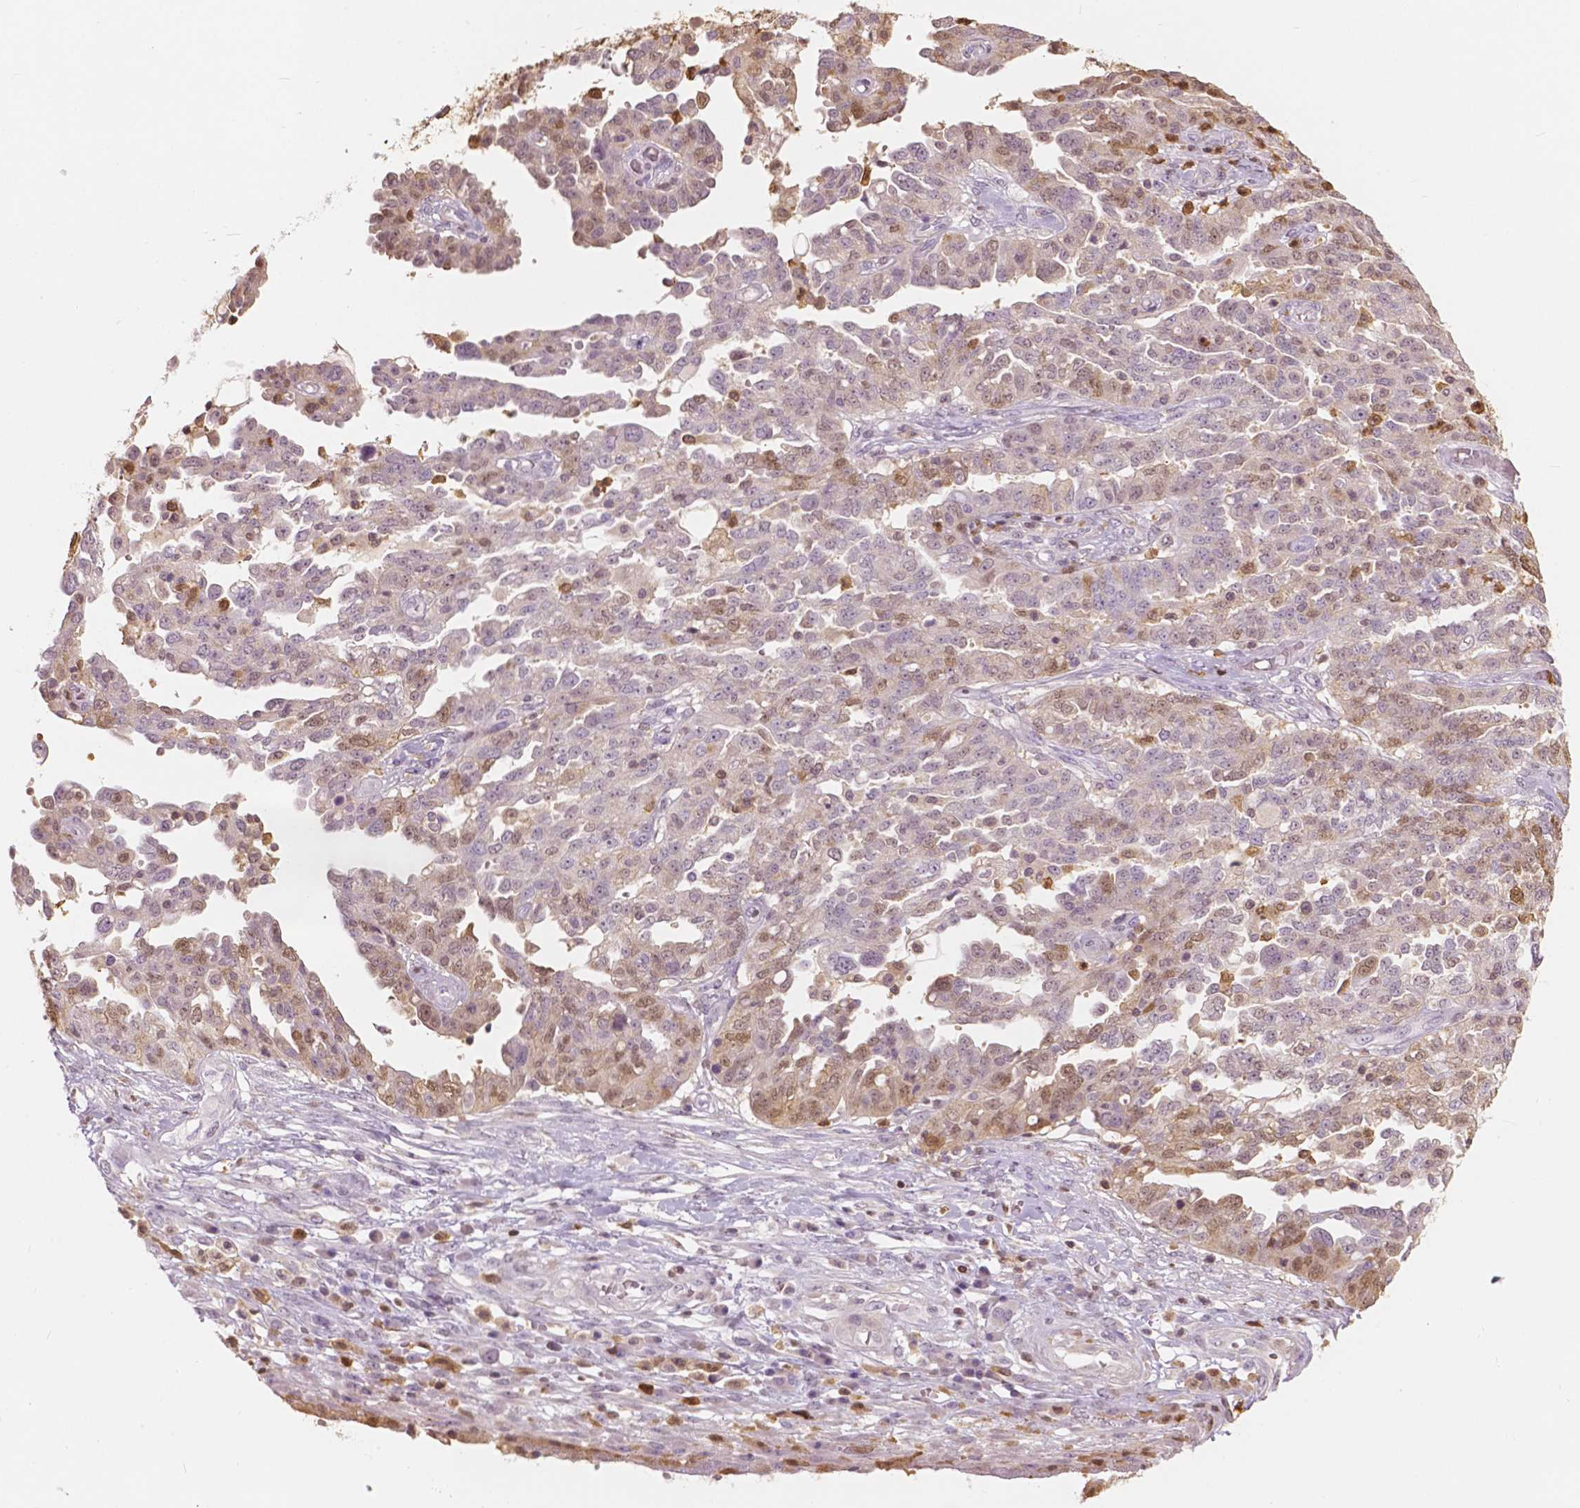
{"staining": {"intensity": "moderate", "quantity": "<25%", "location": "nuclear"}, "tissue": "ovarian cancer", "cell_type": "Tumor cells", "image_type": "cancer", "snomed": [{"axis": "morphology", "description": "Cystadenocarcinoma, serous, NOS"}, {"axis": "topography", "description": "Ovary"}], "caption": "This histopathology image shows immunohistochemistry staining of serous cystadenocarcinoma (ovarian), with low moderate nuclear expression in approximately <25% of tumor cells.", "gene": "S100A4", "patient": {"sex": "female", "age": 67}}